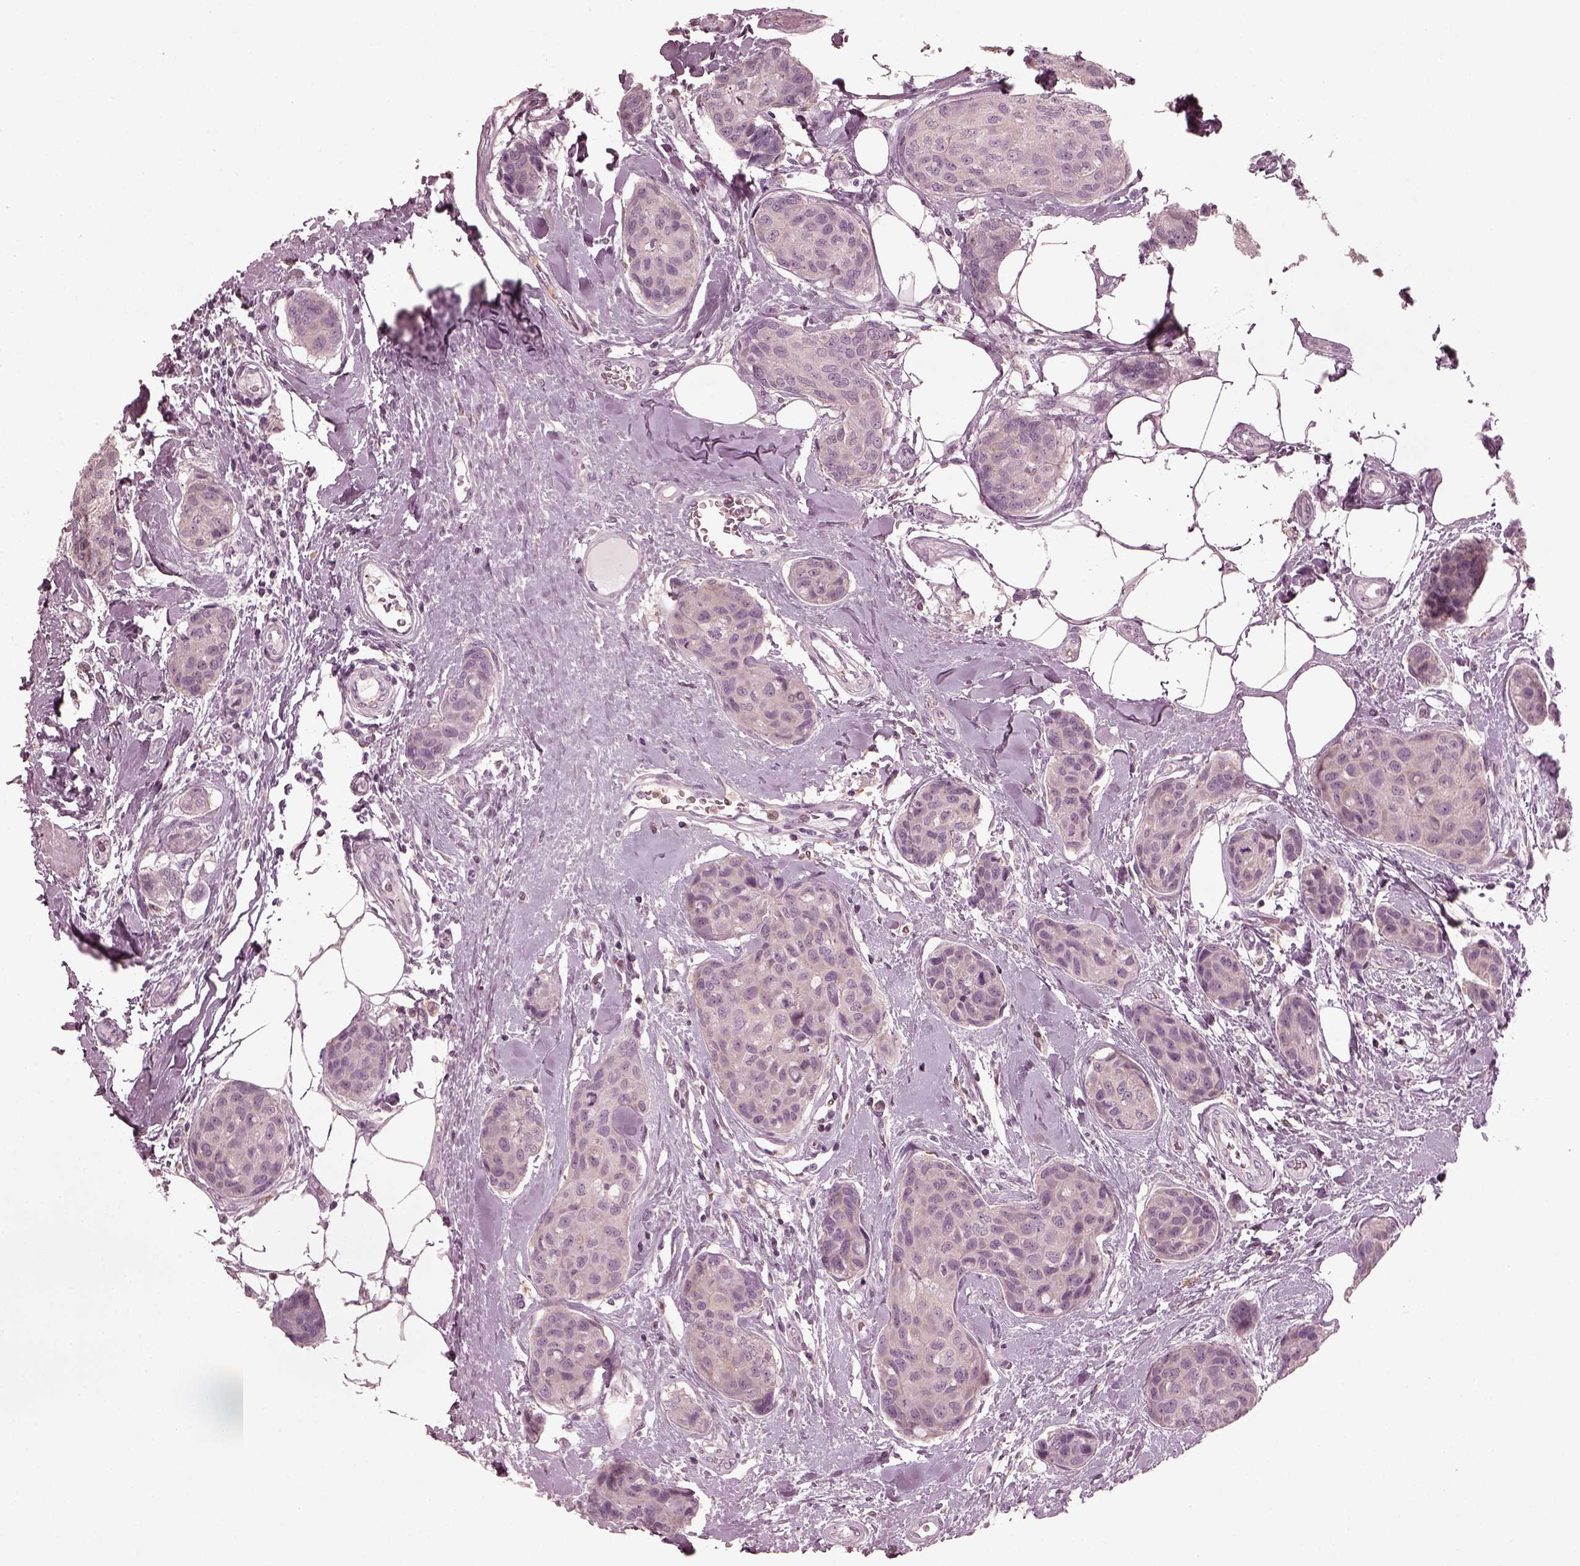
{"staining": {"intensity": "negative", "quantity": "none", "location": "none"}, "tissue": "breast cancer", "cell_type": "Tumor cells", "image_type": "cancer", "snomed": [{"axis": "morphology", "description": "Duct carcinoma"}, {"axis": "topography", "description": "Breast"}], "caption": "Micrograph shows no significant protein staining in tumor cells of infiltrating ductal carcinoma (breast).", "gene": "PSTPIP2", "patient": {"sex": "female", "age": 80}}